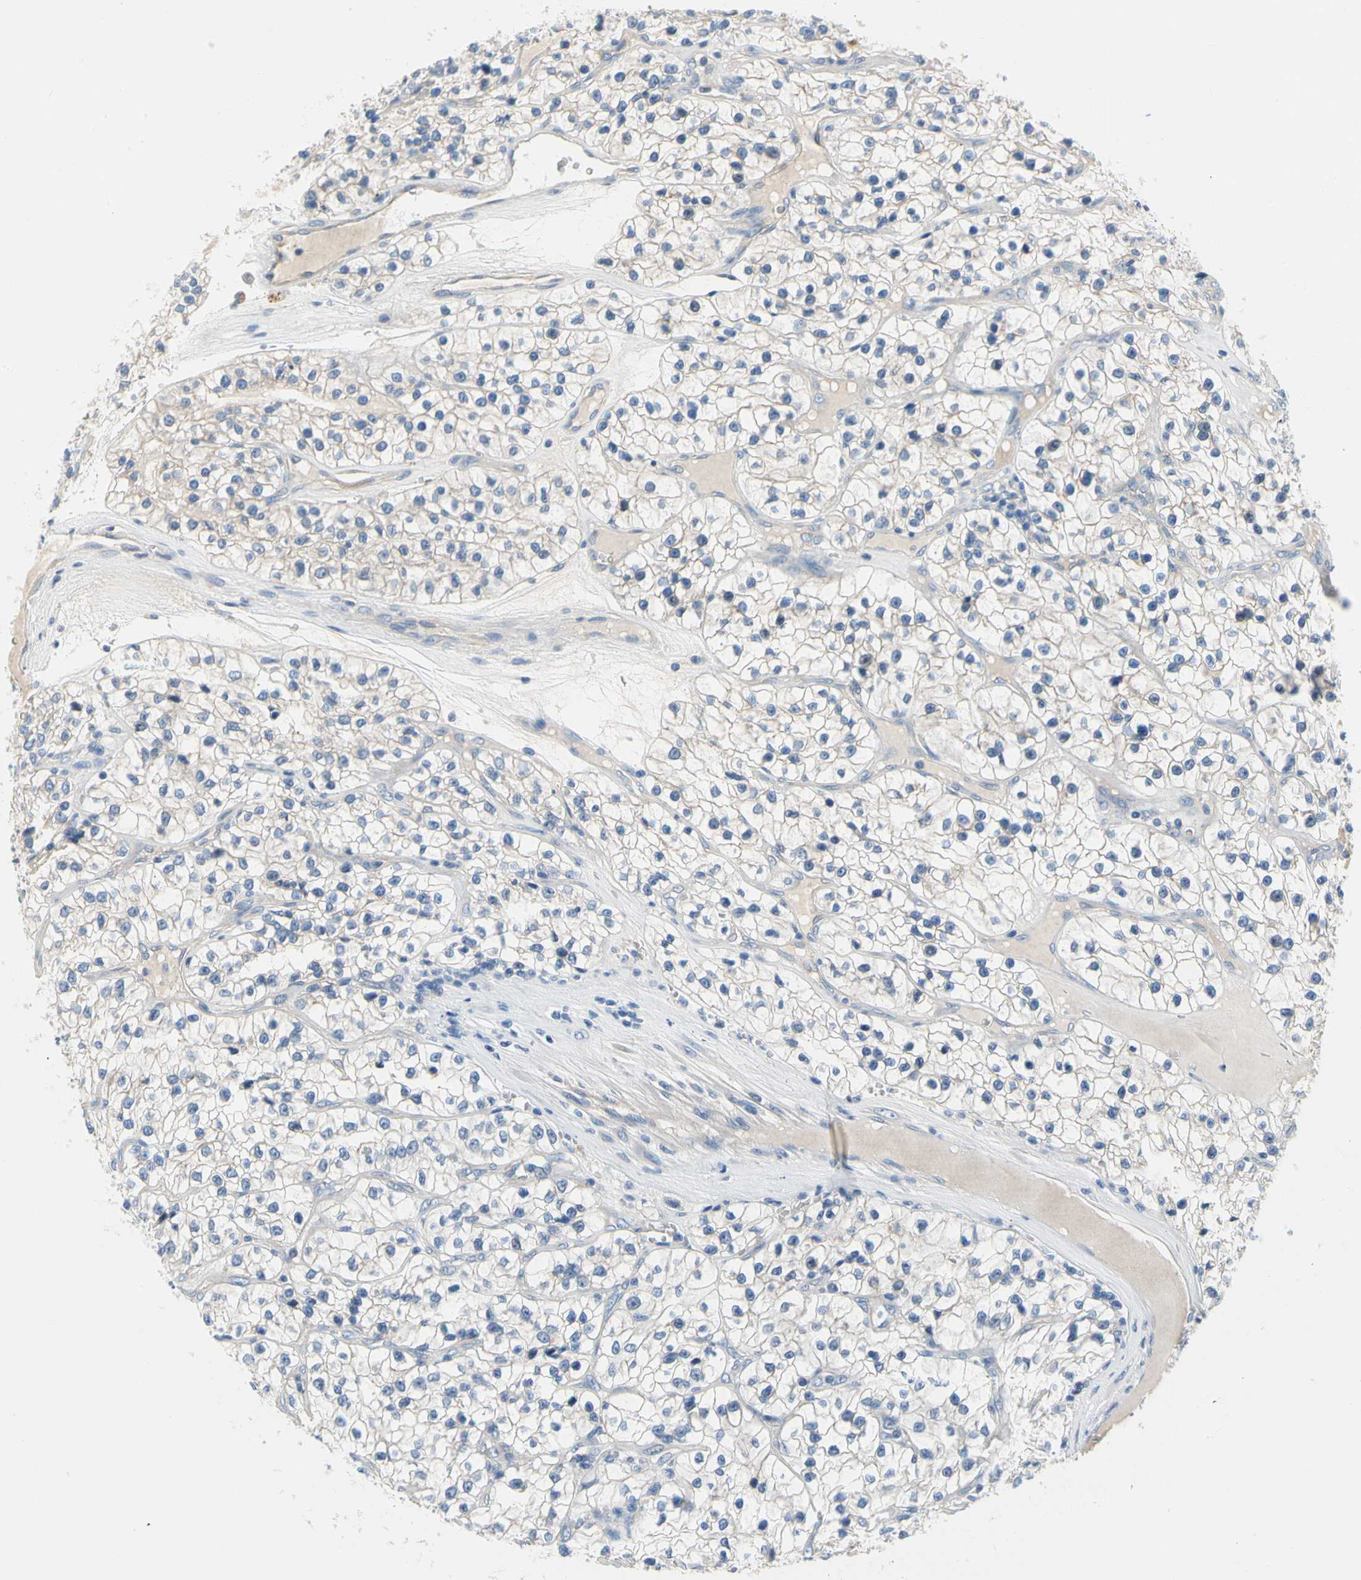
{"staining": {"intensity": "weak", "quantity": "<25%", "location": "cytoplasmic/membranous"}, "tissue": "renal cancer", "cell_type": "Tumor cells", "image_type": "cancer", "snomed": [{"axis": "morphology", "description": "Adenocarcinoma, NOS"}, {"axis": "topography", "description": "Kidney"}], "caption": "The immunohistochemistry (IHC) image has no significant staining in tumor cells of adenocarcinoma (renal) tissue.", "gene": "CA14", "patient": {"sex": "female", "age": 57}}